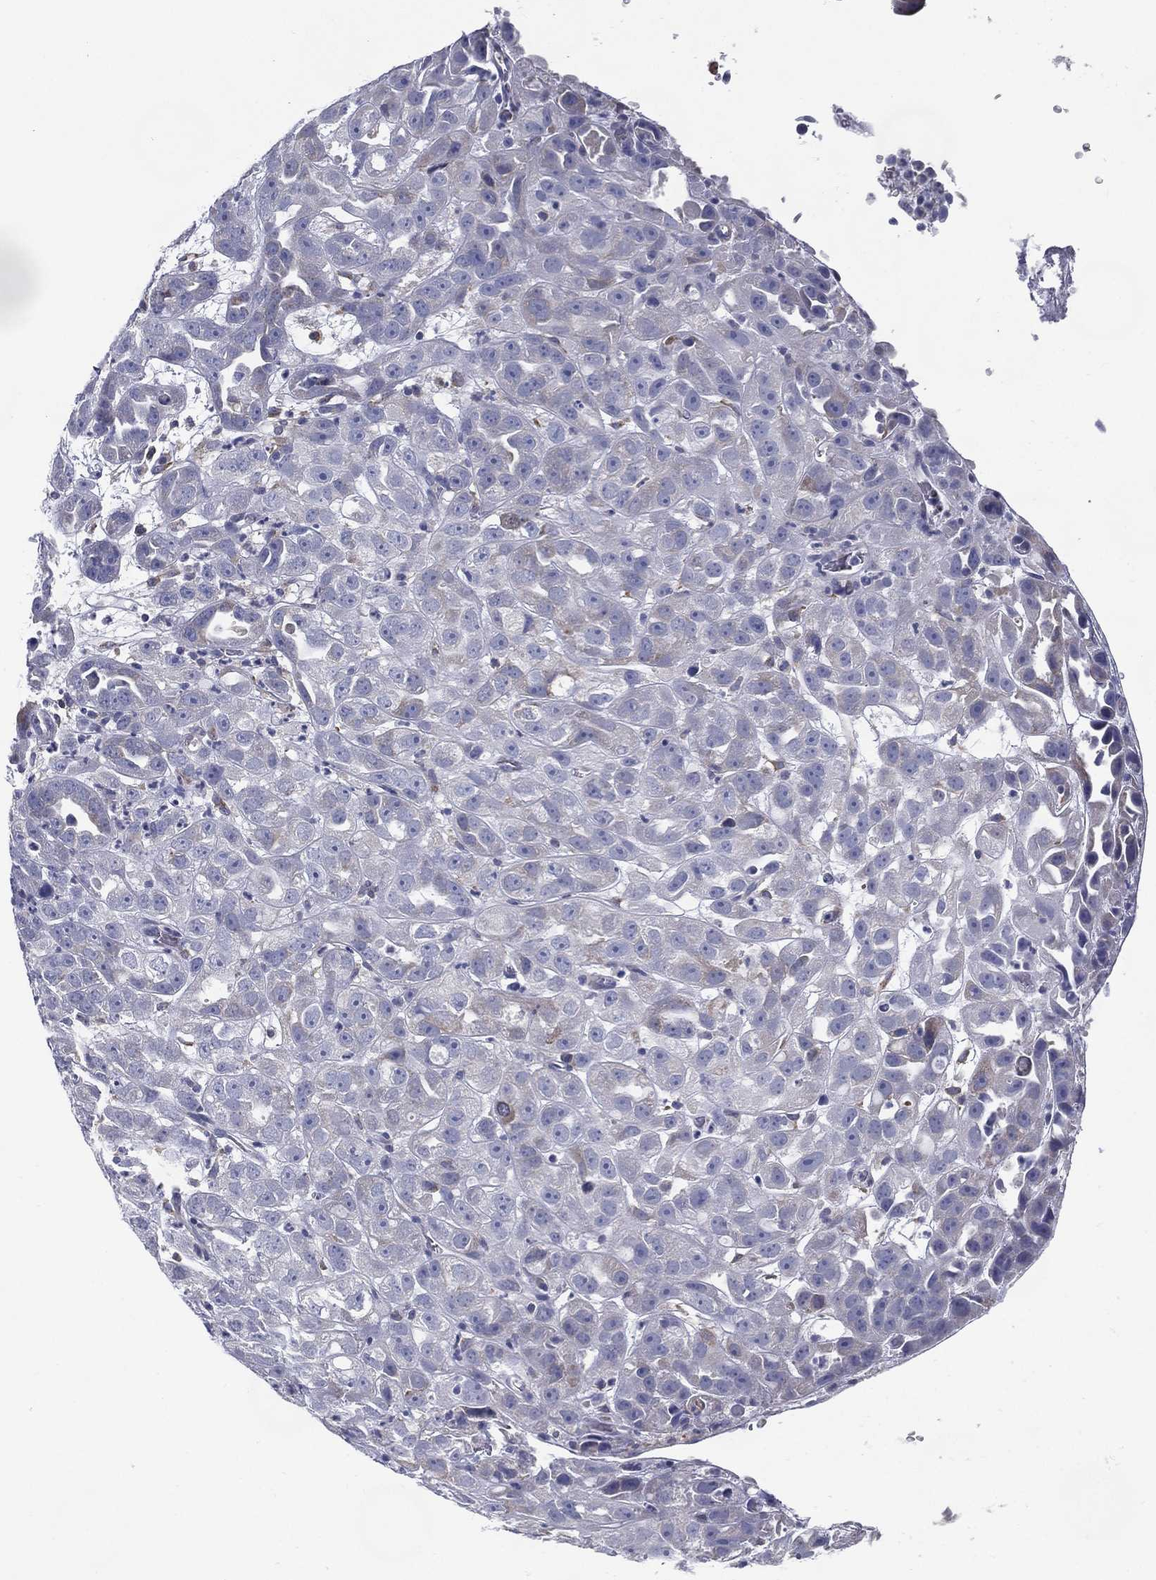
{"staining": {"intensity": "negative", "quantity": "none", "location": "none"}, "tissue": "urothelial cancer", "cell_type": "Tumor cells", "image_type": "cancer", "snomed": [{"axis": "morphology", "description": "Urothelial carcinoma, High grade"}, {"axis": "topography", "description": "Urinary bladder"}], "caption": "Human urothelial cancer stained for a protein using IHC demonstrates no positivity in tumor cells.", "gene": "C19orf18", "patient": {"sex": "female", "age": 41}}